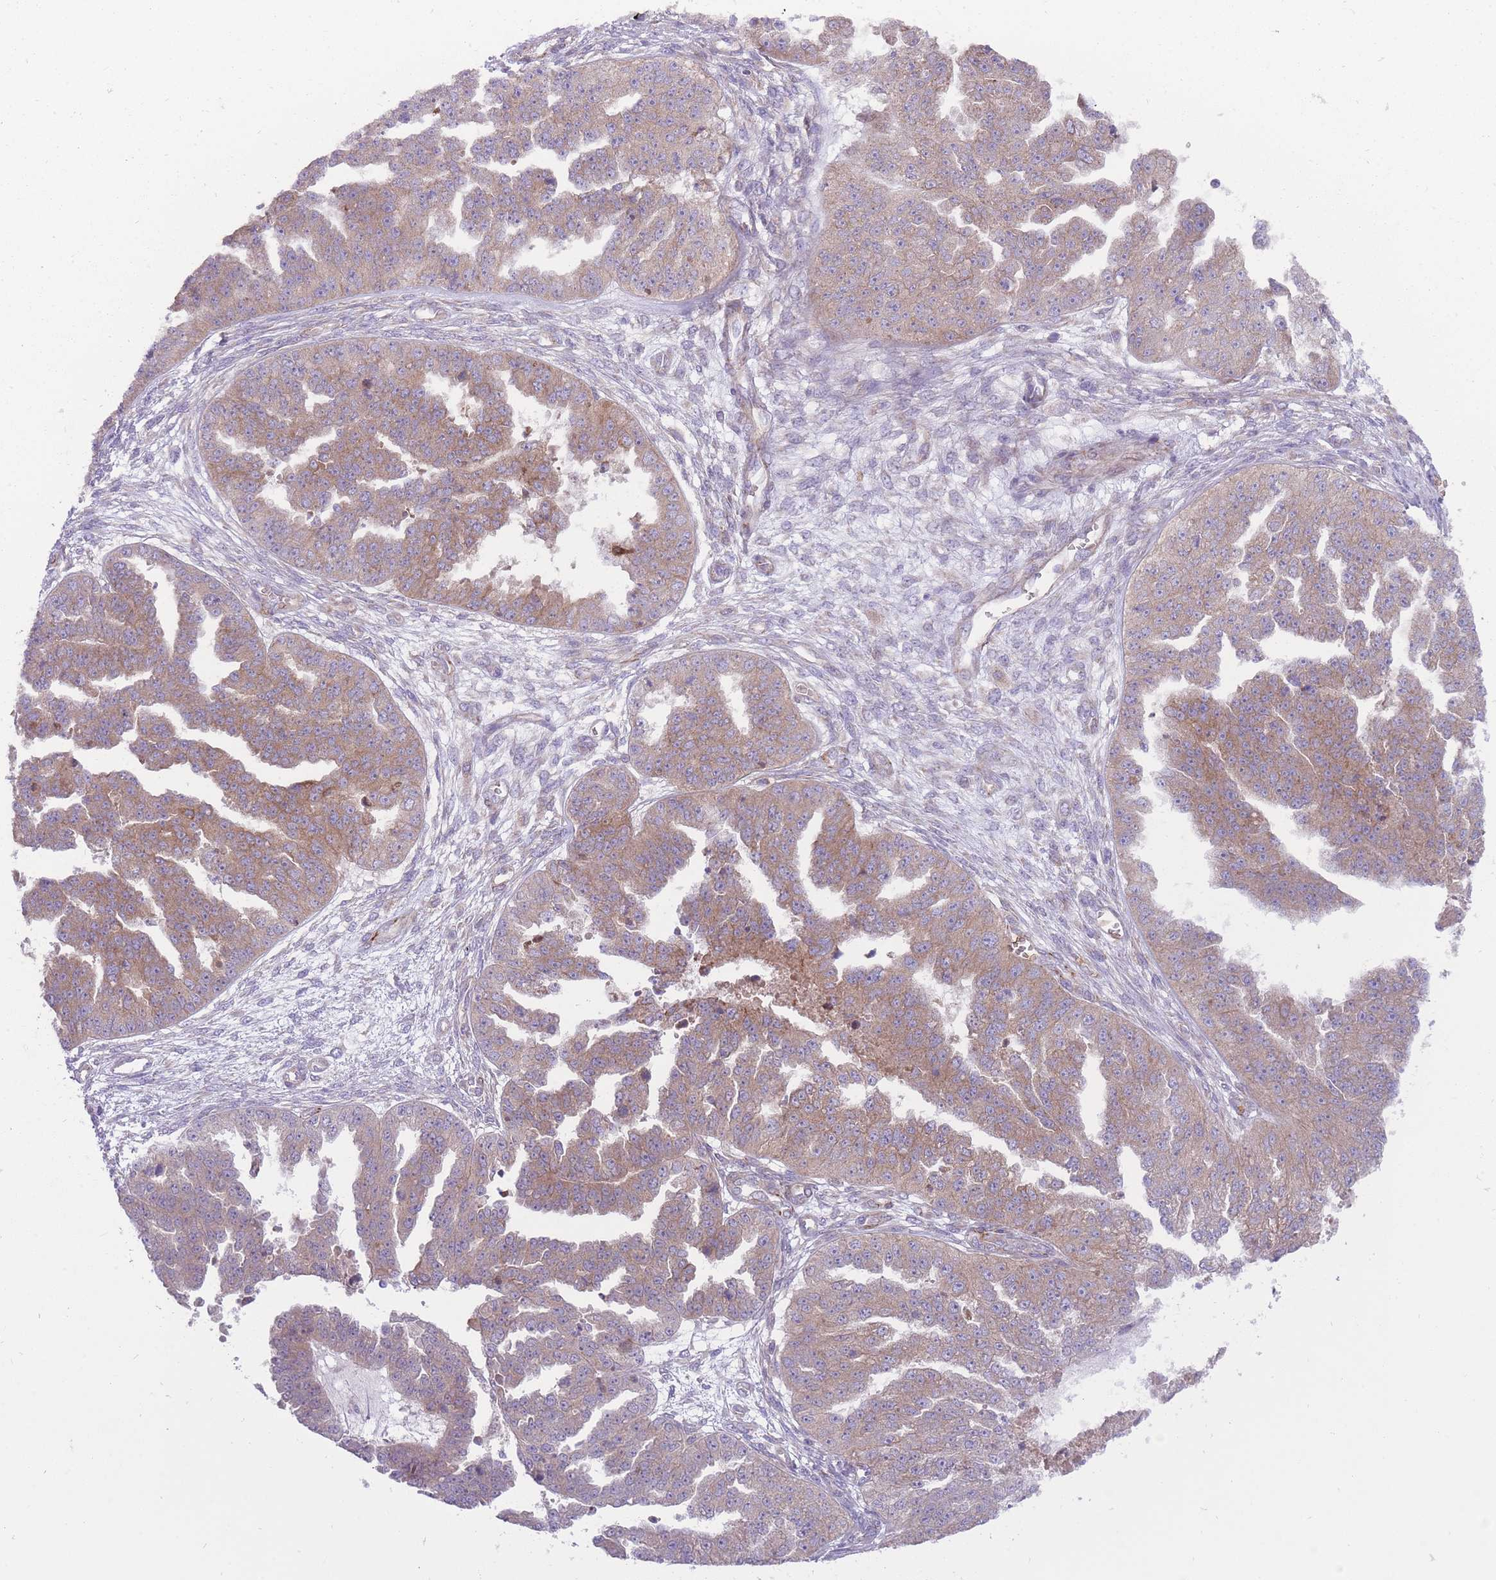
{"staining": {"intensity": "moderate", "quantity": "25%-75%", "location": "cytoplasmic/membranous"}, "tissue": "ovarian cancer", "cell_type": "Tumor cells", "image_type": "cancer", "snomed": [{"axis": "morphology", "description": "Cystadenocarcinoma, serous, NOS"}, {"axis": "topography", "description": "Ovary"}], "caption": "Immunohistochemical staining of human ovarian cancer shows medium levels of moderate cytoplasmic/membranous expression in approximately 25%-75% of tumor cells.", "gene": "ANKRD10", "patient": {"sex": "female", "age": 58}}